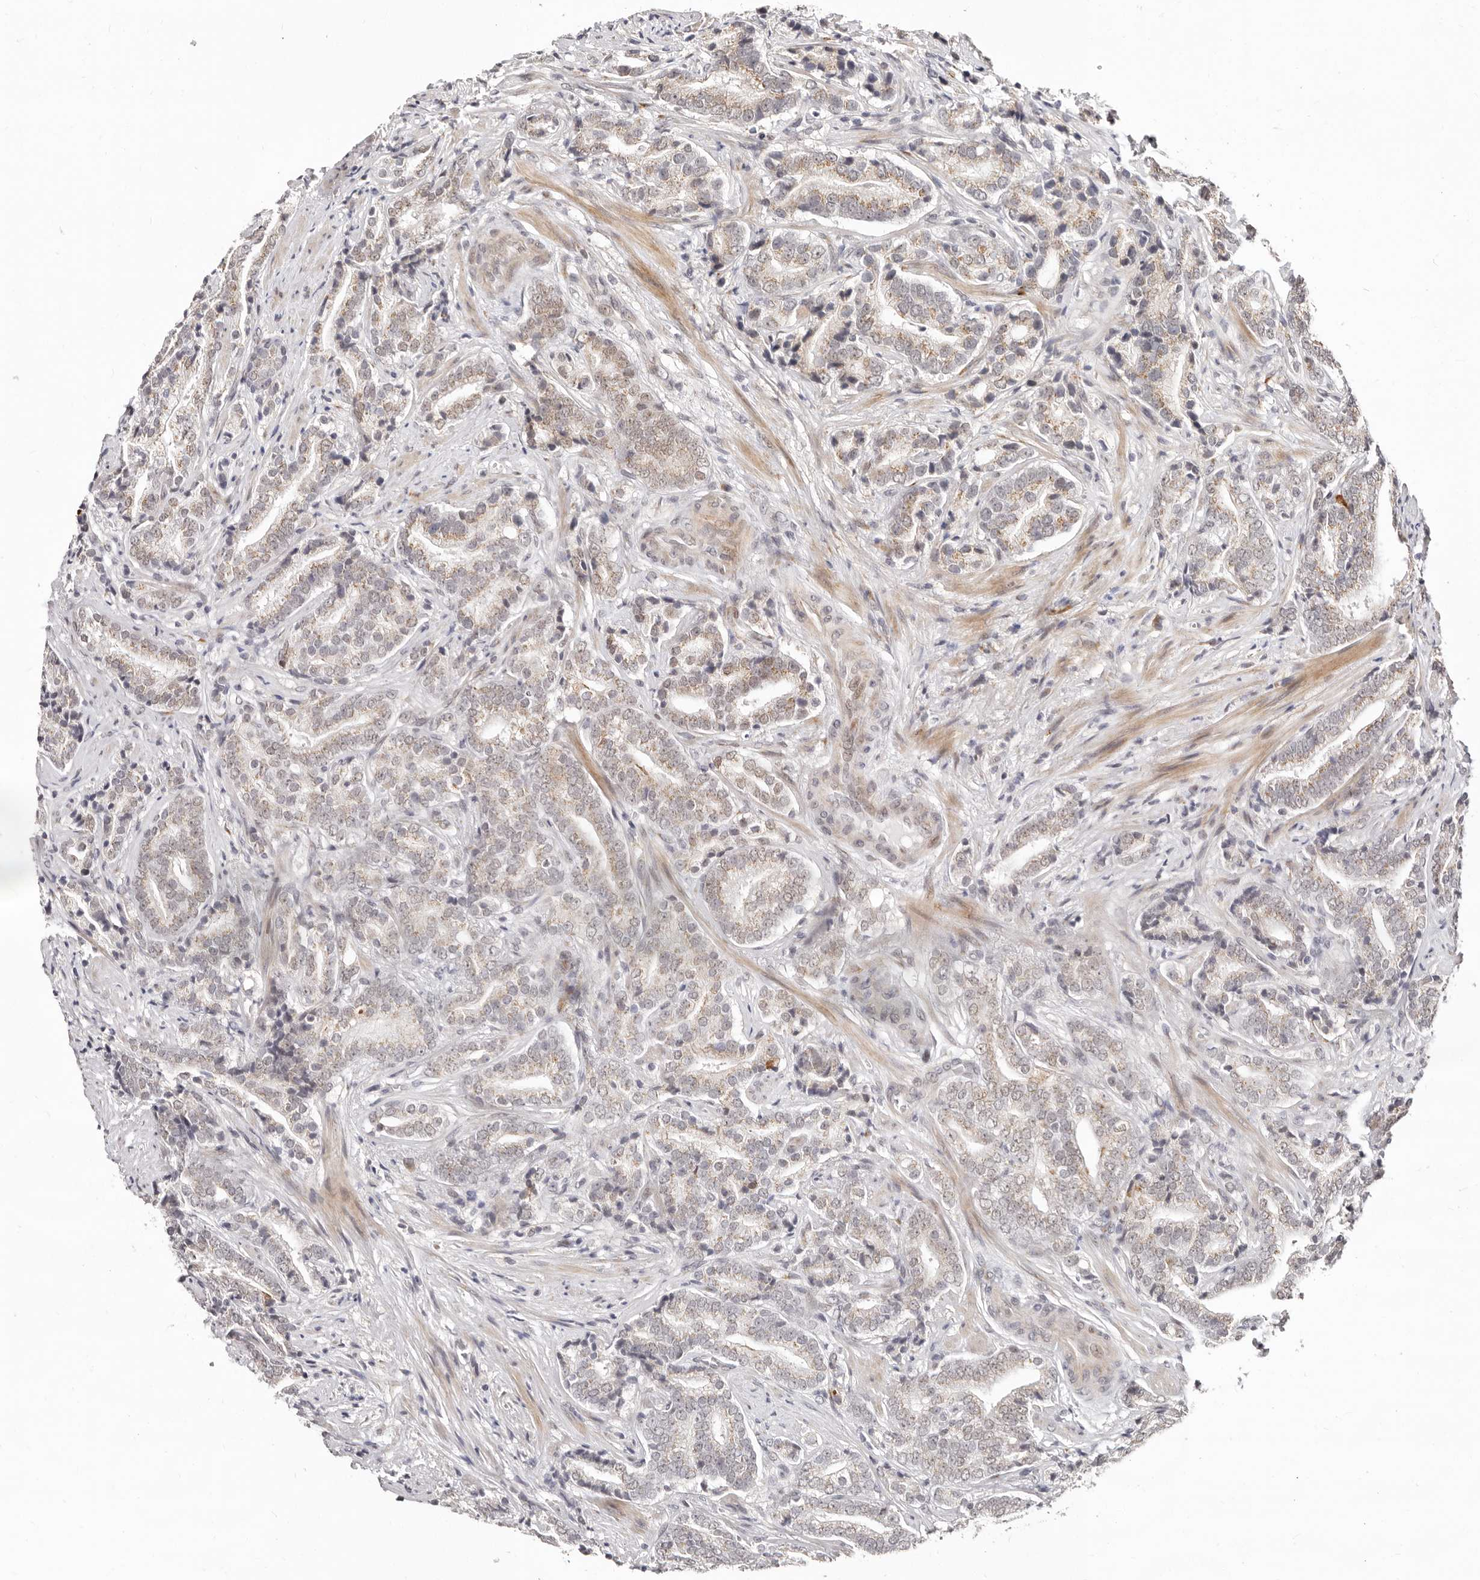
{"staining": {"intensity": "weak", "quantity": "25%-75%", "location": "cytoplasmic/membranous"}, "tissue": "prostate cancer", "cell_type": "Tumor cells", "image_type": "cancer", "snomed": [{"axis": "morphology", "description": "Adenocarcinoma, High grade"}, {"axis": "topography", "description": "Prostate"}], "caption": "Approximately 25%-75% of tumor cells in prostate cancer show weak cytoplasmic/membranous protein positivity as visualized by brown immunohistochemical staining.", "gene": "SRCAP", "patient": {"sex": "male", "age": 57}}